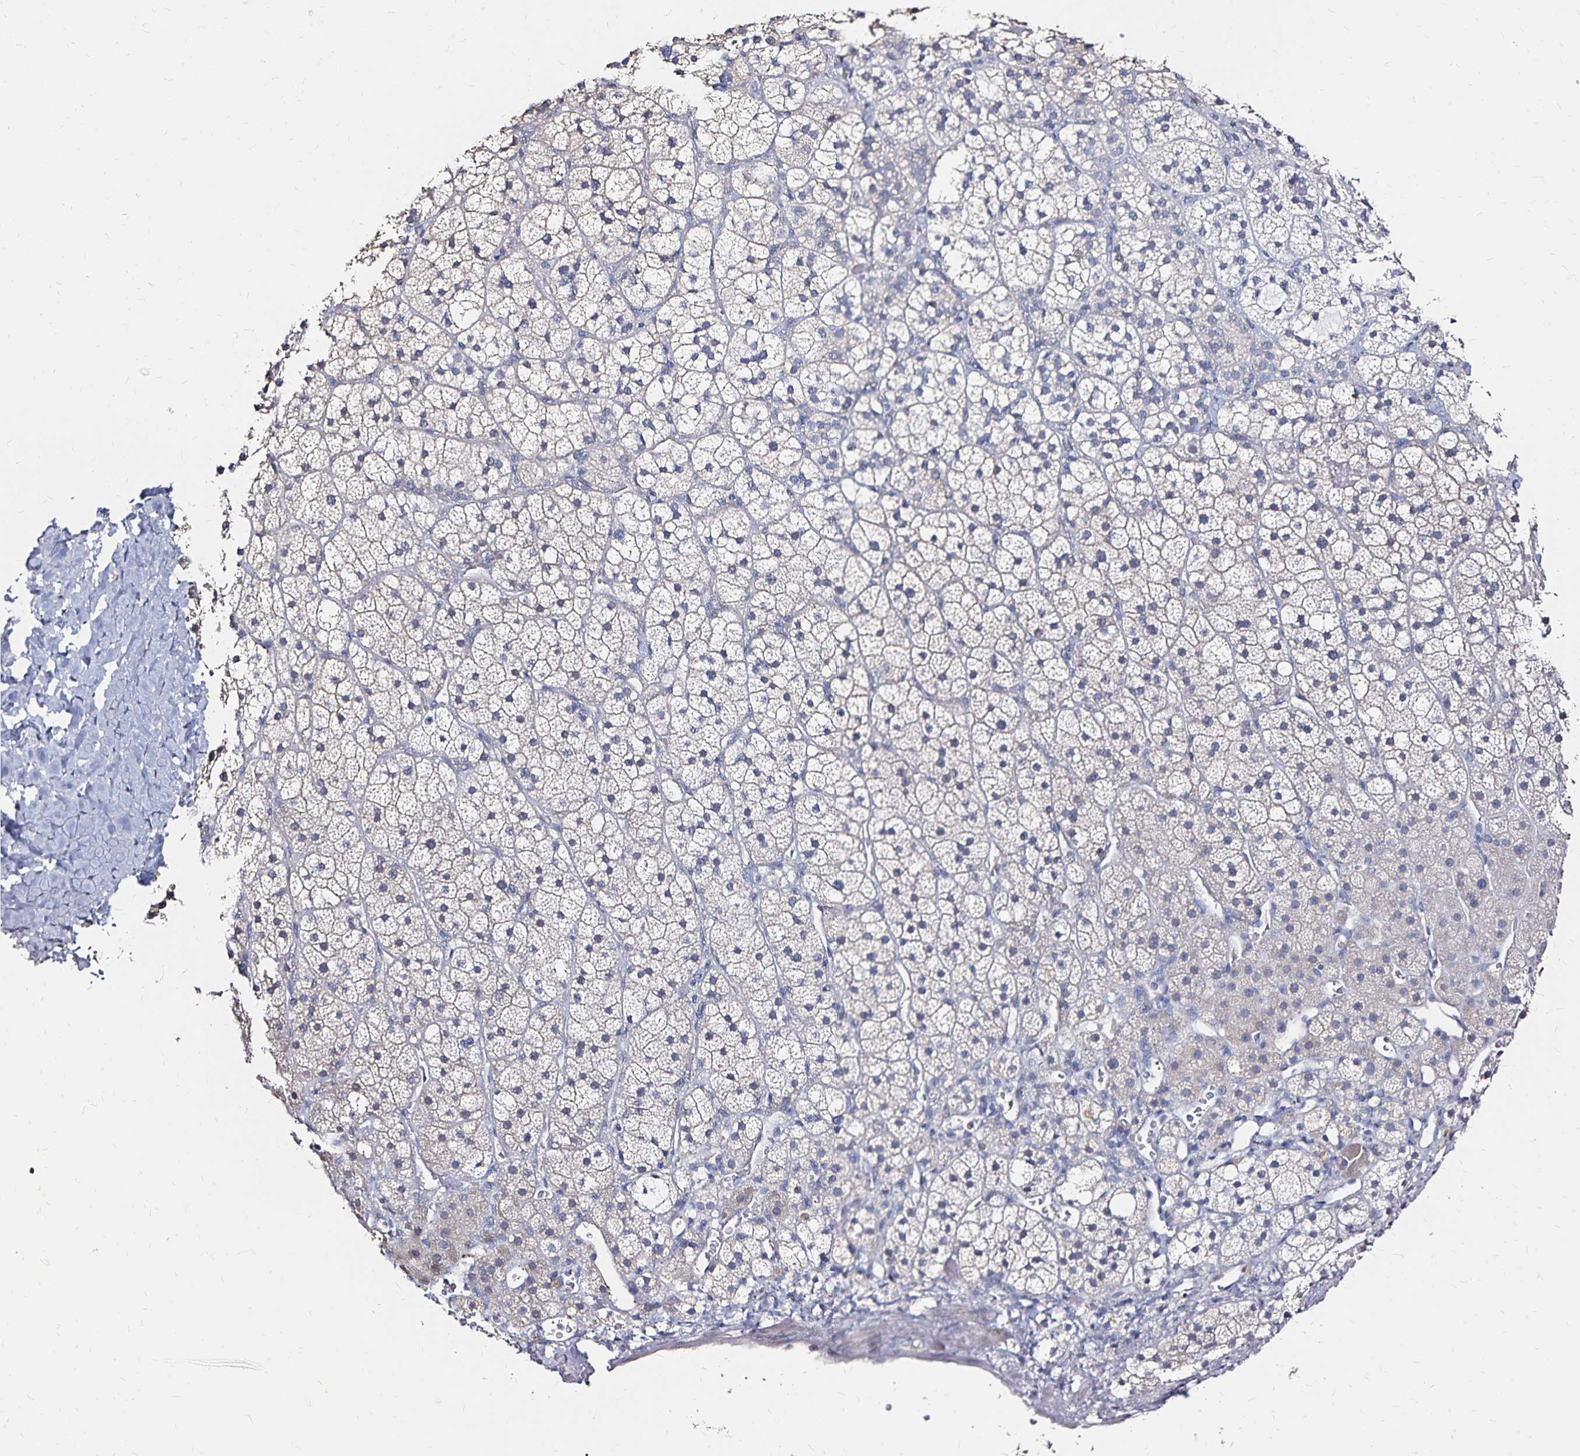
{"staining": {"intensity": "negative", "quantity": "none", "location": "none"}, "tissue": "adrenal gland", "cell_type": "Glandular cells", "image_type": "normal", "snomed": [{"axis": "morphology", "description": "Normal tissue, NOS"}, {"axis": "topography", "description": "Adrenal gland"}], "caption": "A high-resolution micrograph shows IHC staining of normal adrenal gland, which displays no significant expression in glandular cells.", "gene": "SLC5A1", "patient": {"sex": "male", "age": 53}}